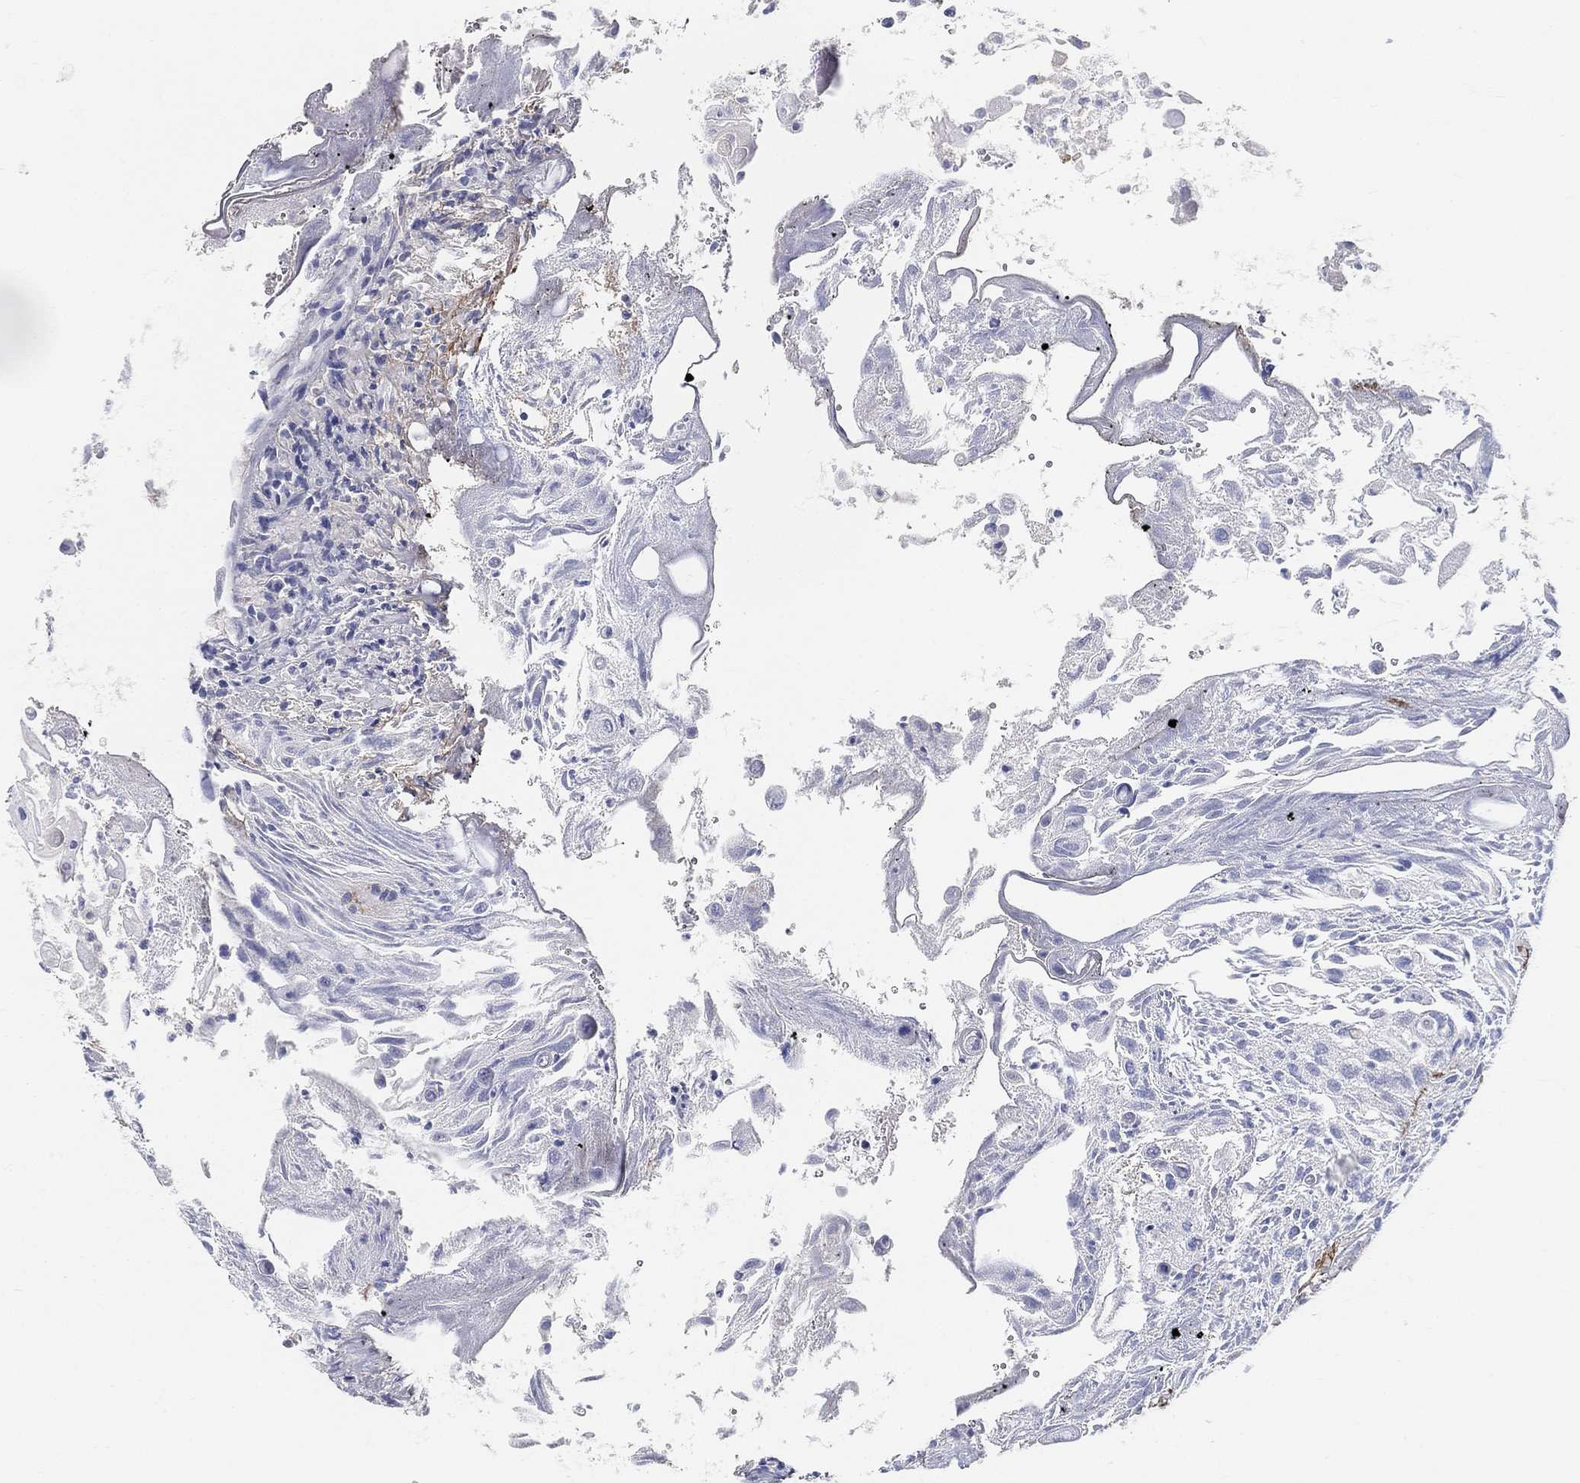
{"staining": {"intensity": "weak", "quantity": "<25%", "location": "cytoplasmic/membranous"}, "tissue": "urothelial cancer", "cell_type": "Tumor cells", "image_type": "cancer", "snomed": [{"axis": "morphology", "description": "Urothelial carcinoma, High grade"}, {"axis": "topography", "description": "Urinary bladder"}], "caption": "A micrograph of urothelial carcinoma (high-grade) stained for a protein shows no brown staining in tumor cells.", "gene": "FGF2", "patient": {"sex": "female", "age": 79}}